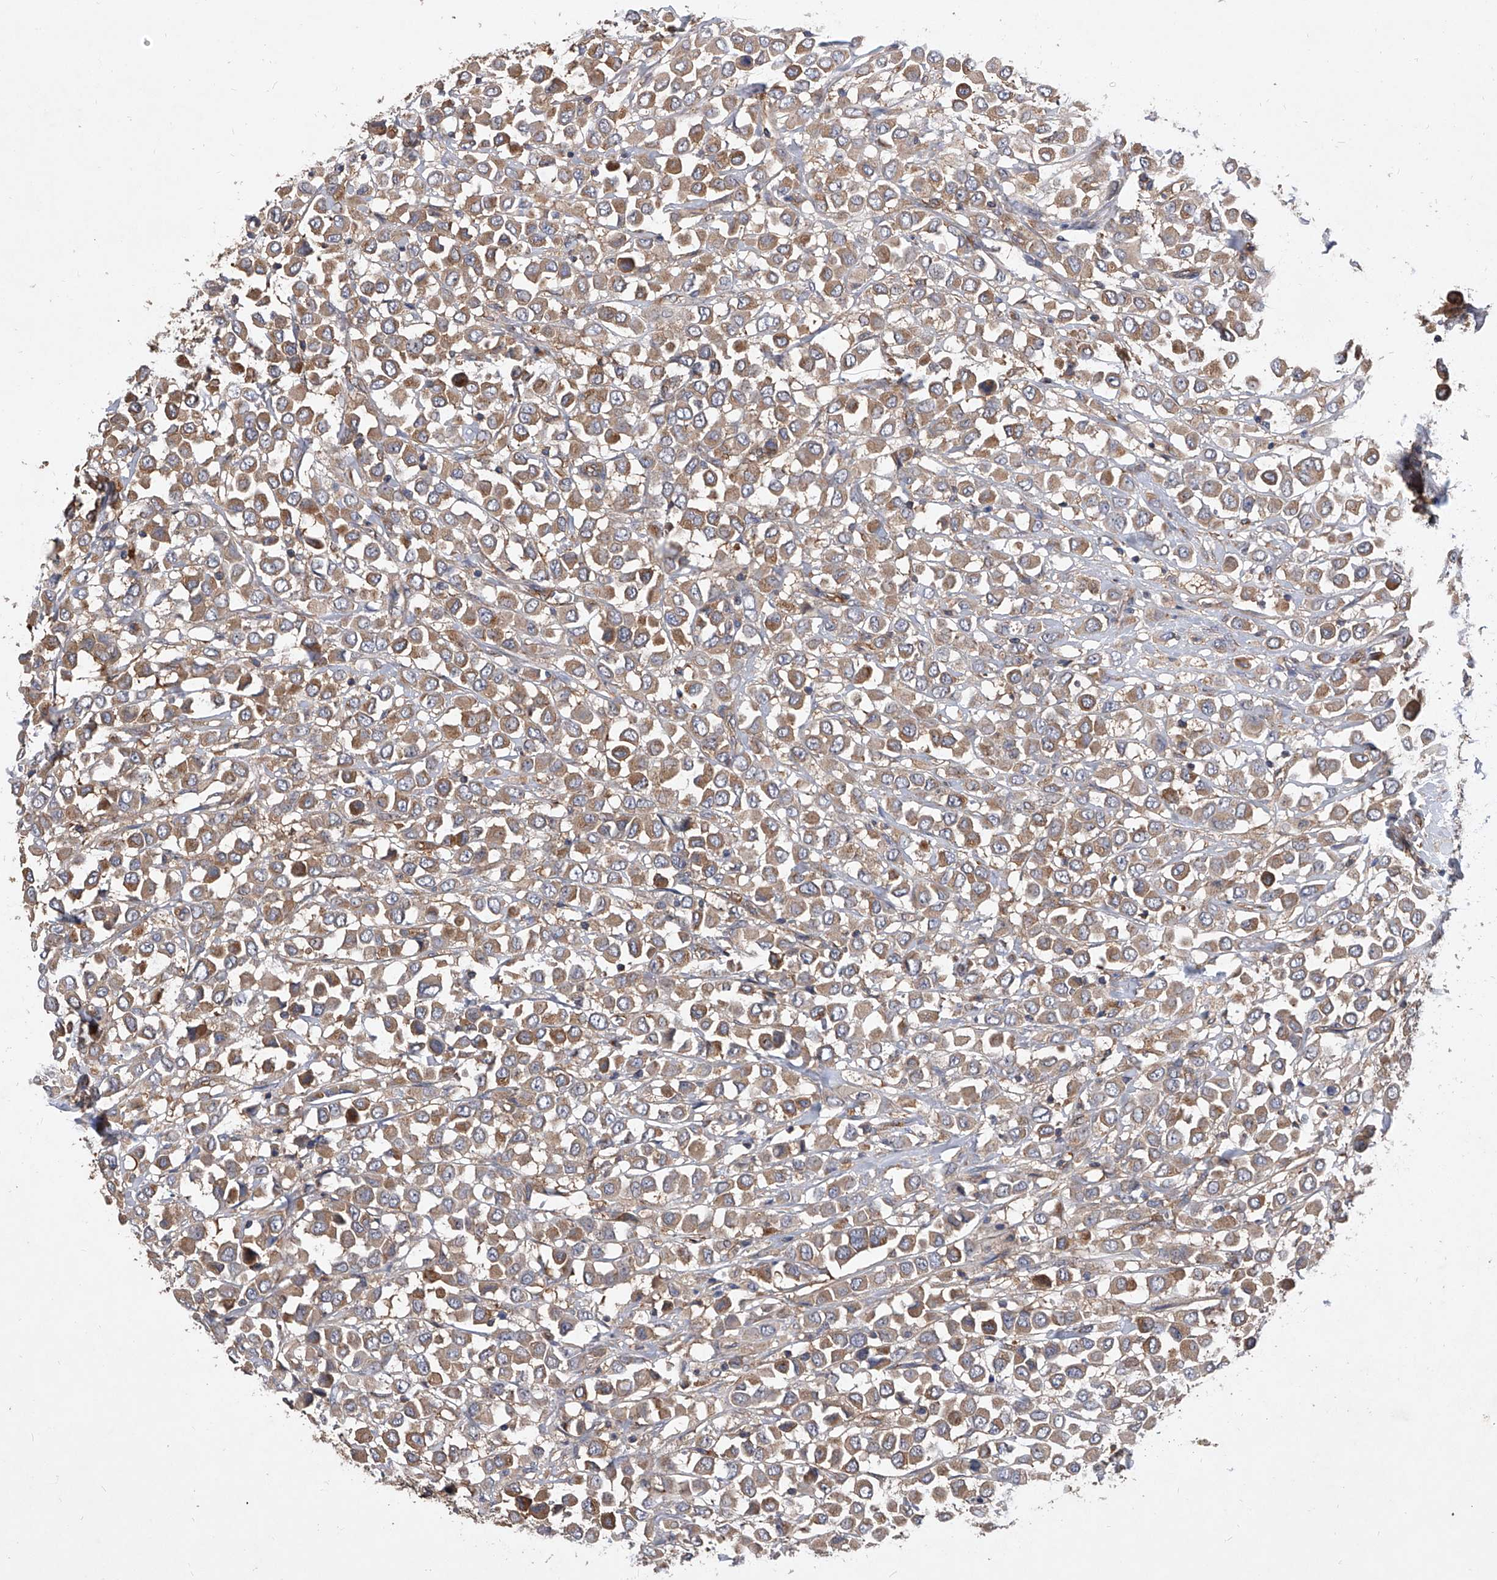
{"staining": {"intensity": "moderate", "quantity": ">75%", "location": "cytoplasmic/membranous"}, "tissue": "breast cancer", "cell_type": "Tumor cells", "image_type": "cancer", "snomed": [{"axis": "morphology", "description": "Duct carcinoma"}, {"axis": "topography", "description": "Breast"}], "caption": "Approximately >75% of tumor cells in breast cancer reveal moderate cytoplasmic/membranous protein positivity as visualized by brown immunohistochemical staining.", "gene": "CFAP410", "patient": {"sex": "female", "age": 61}}